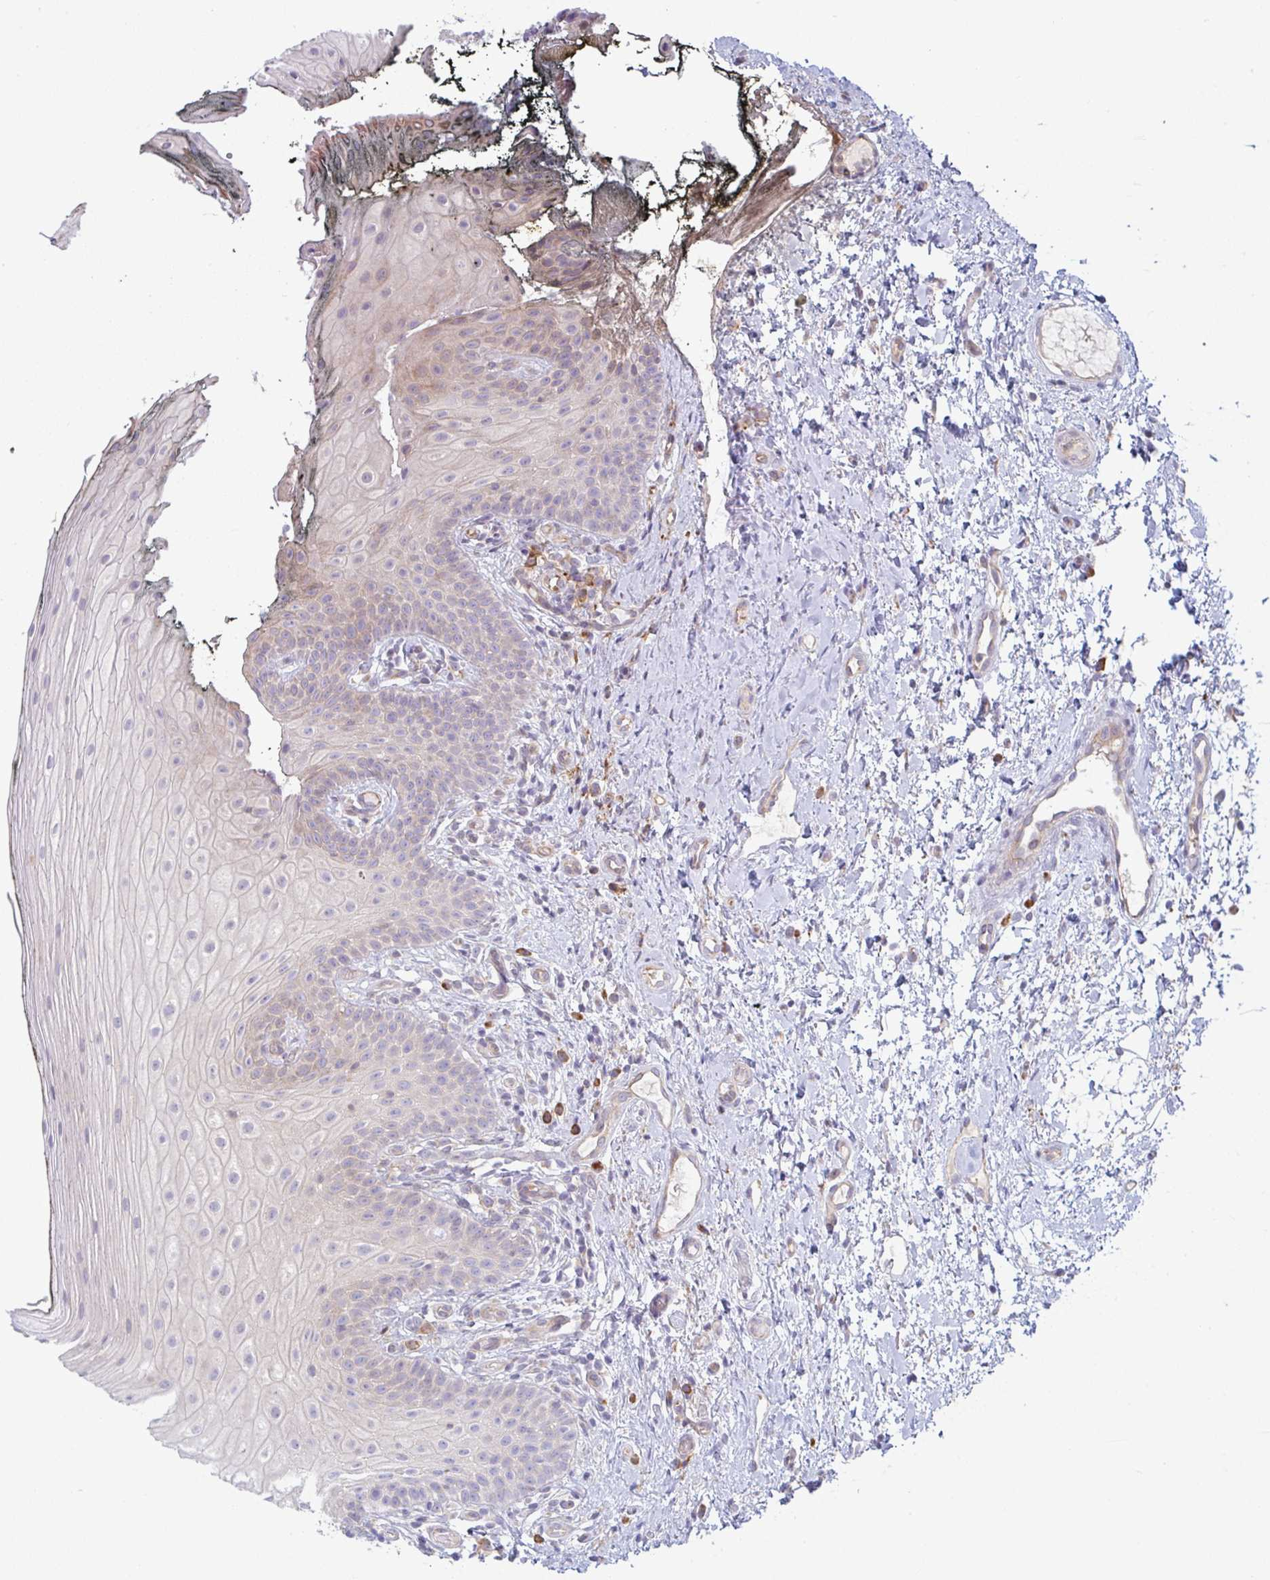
{"staining": {"intensity": "weak", "quantity": "<25%", "location": "cytoplasmic/membranous"}, "tissue": "oral mucosa", "cell_type": "Squamous epithelial cells", "image_type": "normal", "snomed": [{"axis": "morphology", "description": "Normal tissue, NOS"}, {"axis": "topography", "description": "Oral tissue"}], "caption": "Immunohistochemistry photomicrograph of normal oral mucosa: oral mucosa stained with DAB (3,3'-diaminobenzidine) reveals no significant protein expression in squamous epithelial cells.", "gene": "RIT1", "patient": {"sex": "male", "age": 75}}